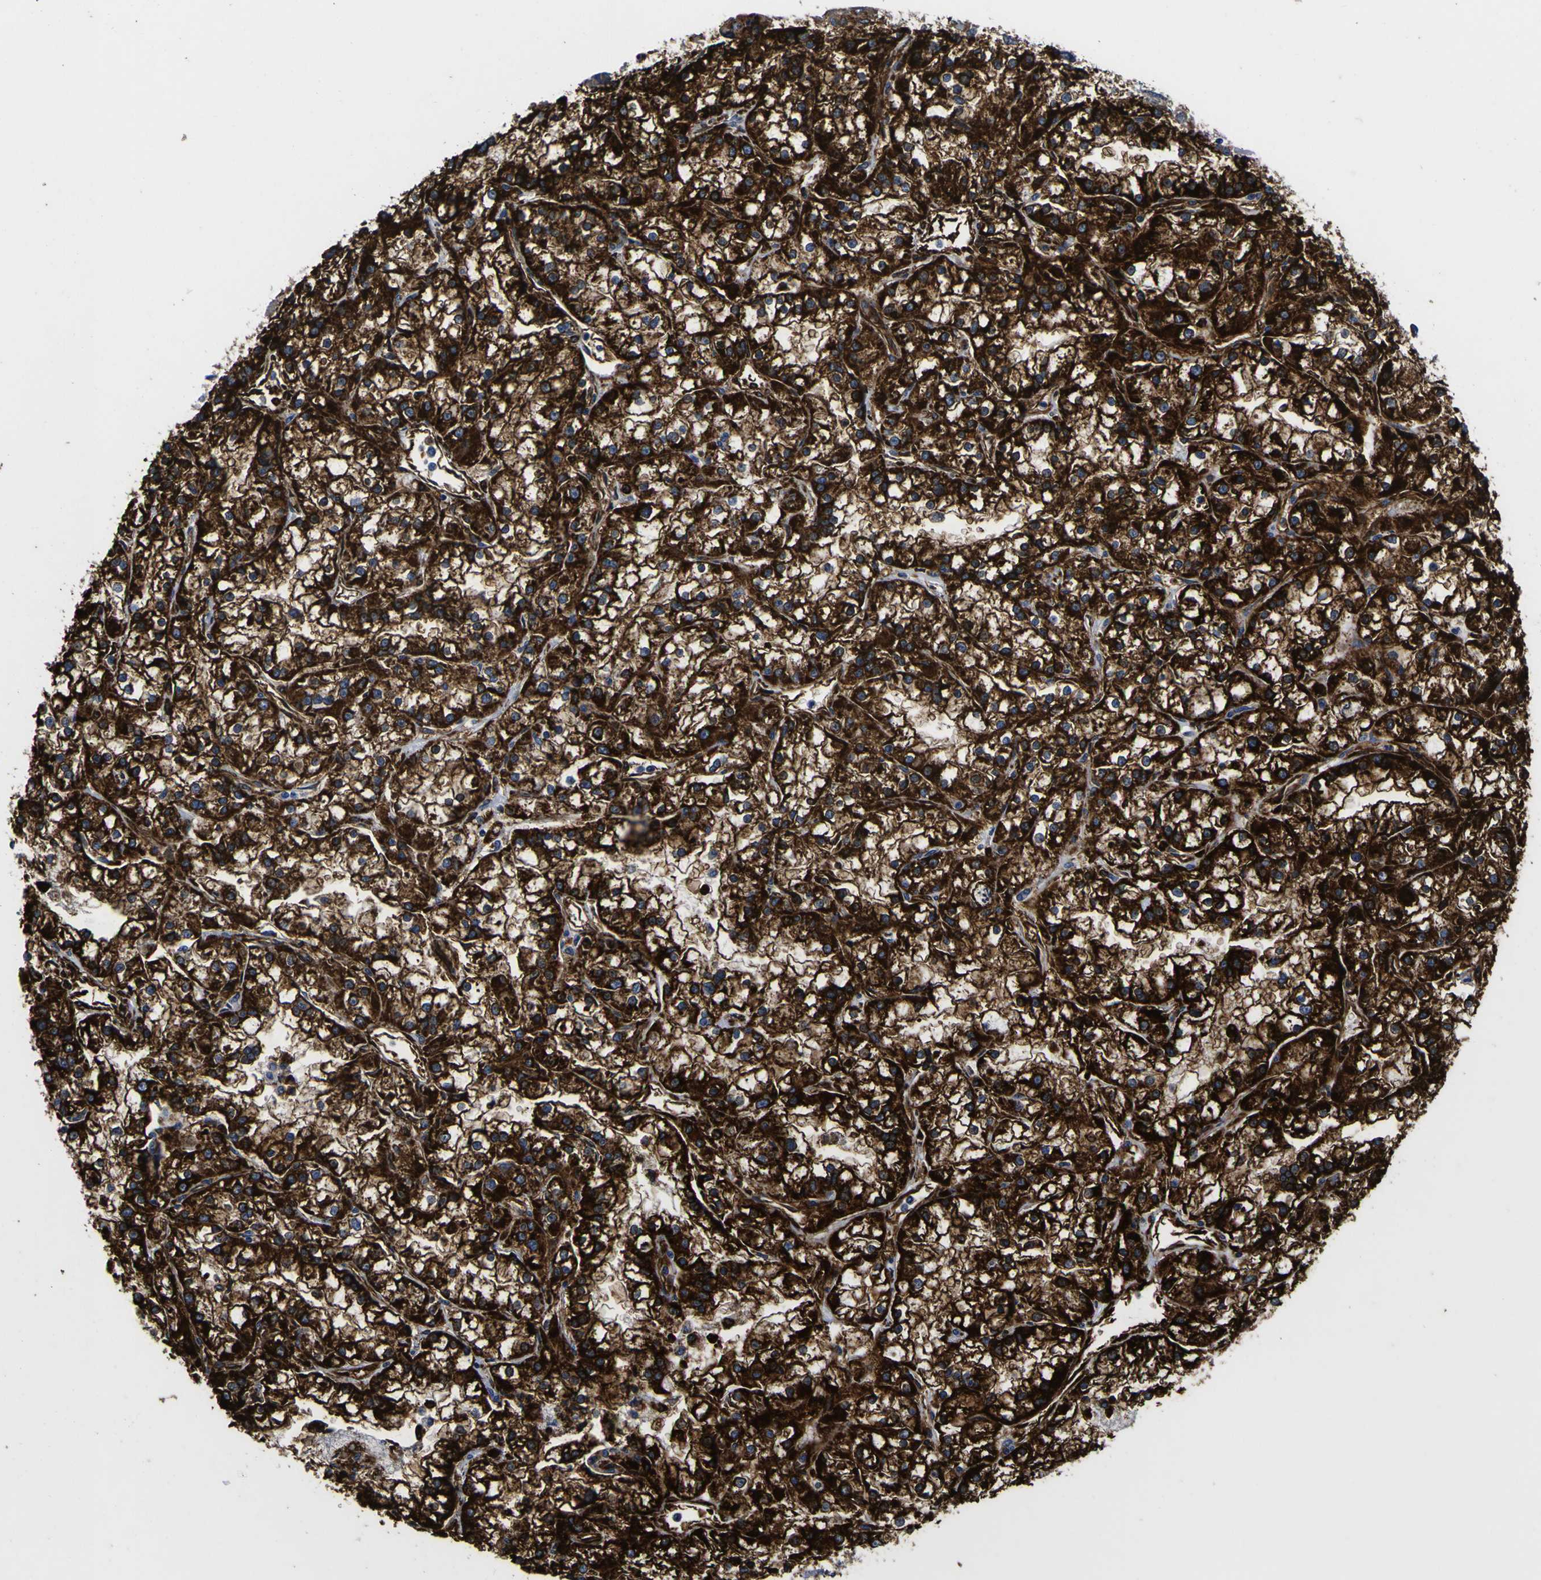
{"staining": {"intensity": "strong", "quantity": ">75%", "location": "cytoplasmic/membranous"}, "tissue": "renal cancer", "cell_type": "Tumor cells", "image_type": "cancer", "snomed": [{"axis": "morphology", "description": "Adenocarcinoma, NOS"}, {"axis": "topography", "description": "Kidney"}], "caption": "Immunohistochemical staining of adenocarcinoma (renal) demonstrates strong cytoplasmic/membranous protein expression in approximately >75% of tumor cells.", "gene": "SCD", "patient": {"sex": "female", "age": 52}}